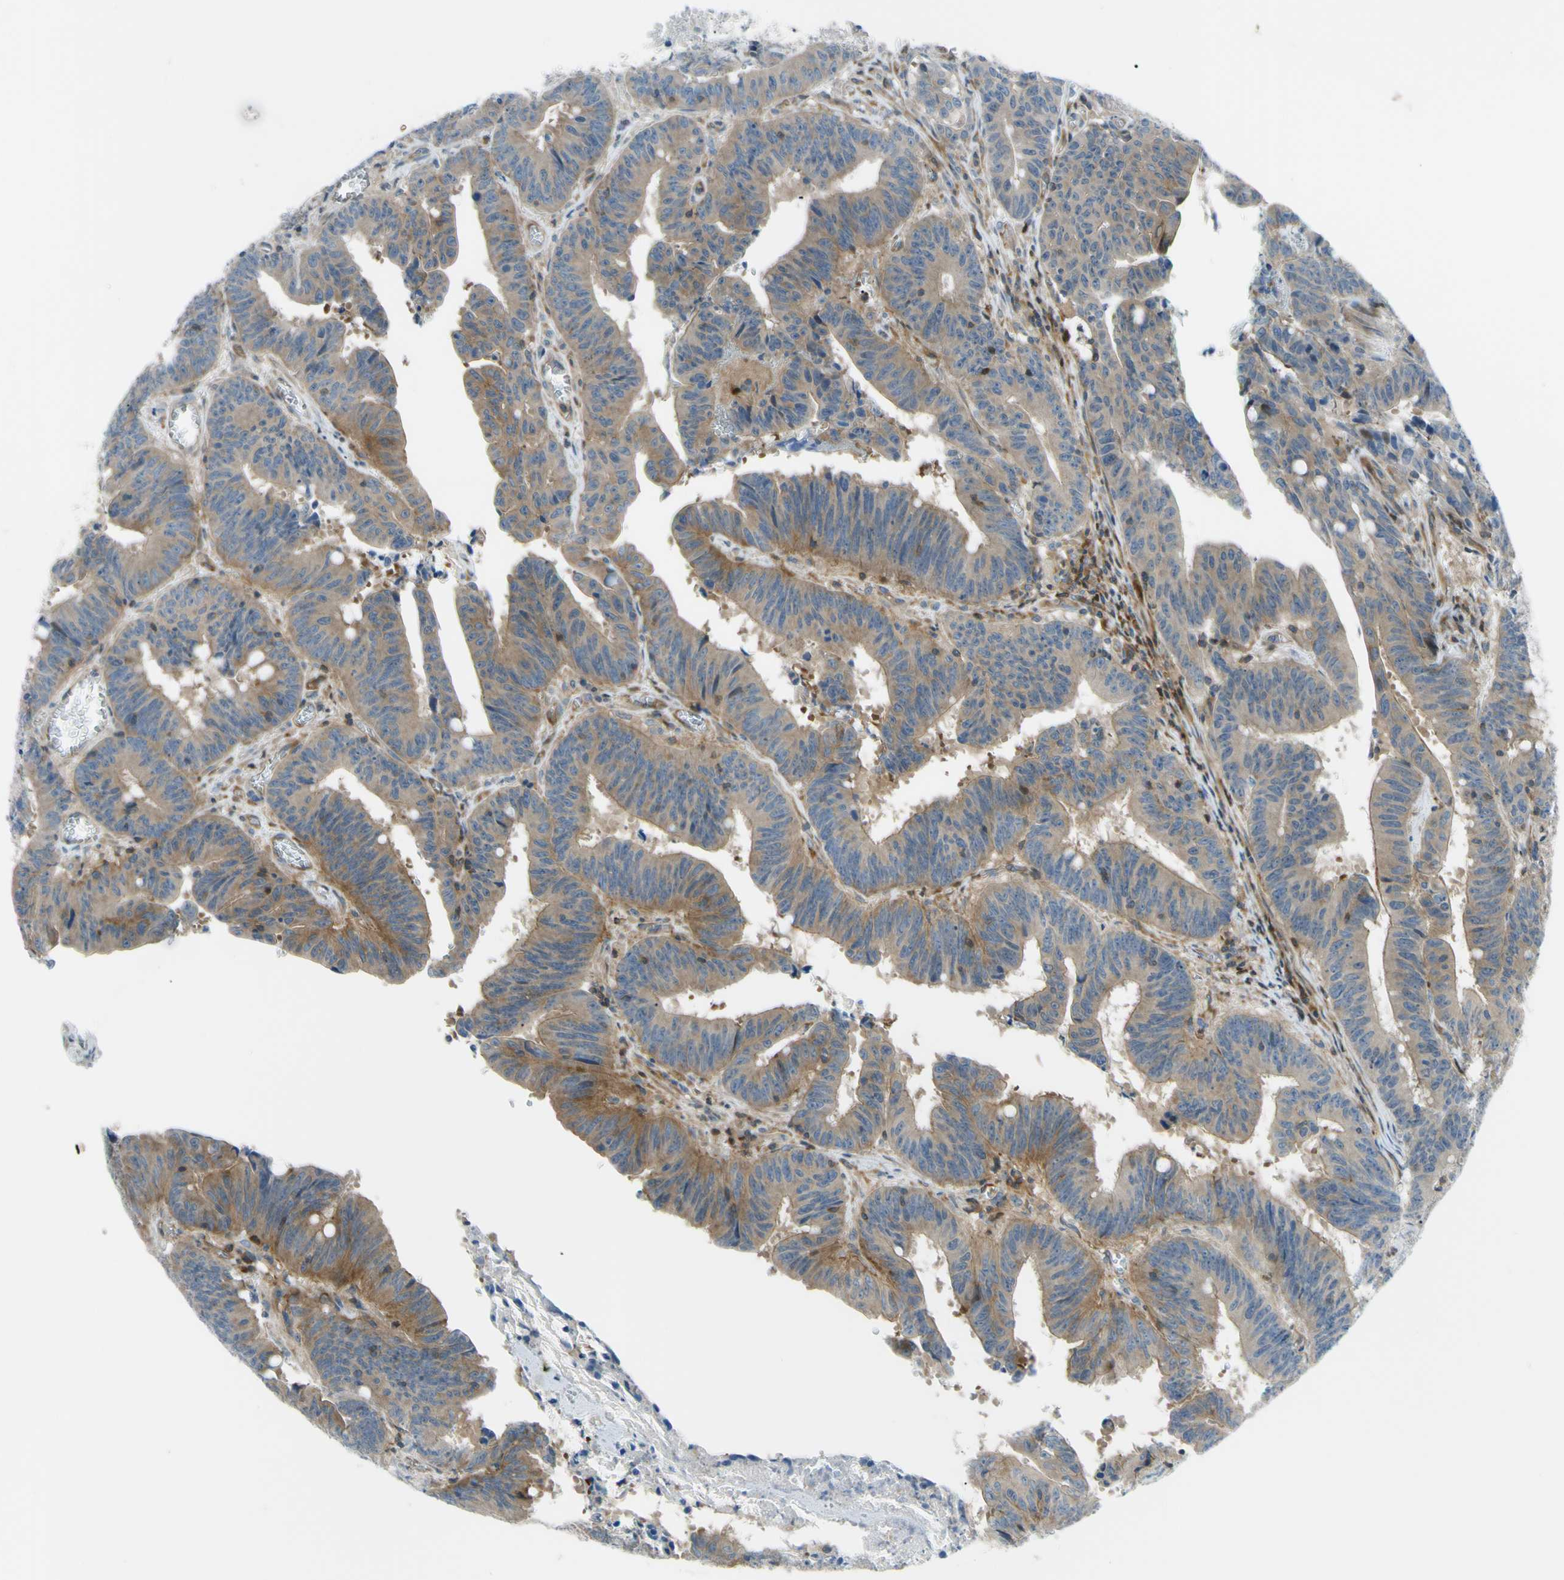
{"staining": {"intensity": "moderate", "quantity": ">75%", "location": "cytoplasmic/membranous"}, "tissue": "colorectal cancer", "cell_type": "Tumor cells", "image_type": "cancer", "snomed": [{"axis": "morphology", "description": "Adenocarcinoma, NOS"}, {"axis": "topography", "description": "Colon"}], "caption": "The immunohistochemical stain highlights moderate cytoplasmic/membranous staining in tumor cells of adenocarcinoma (colorectal) tissue.", "gene": "PAK2", "patient": {"sex": "male", "age": 45}}